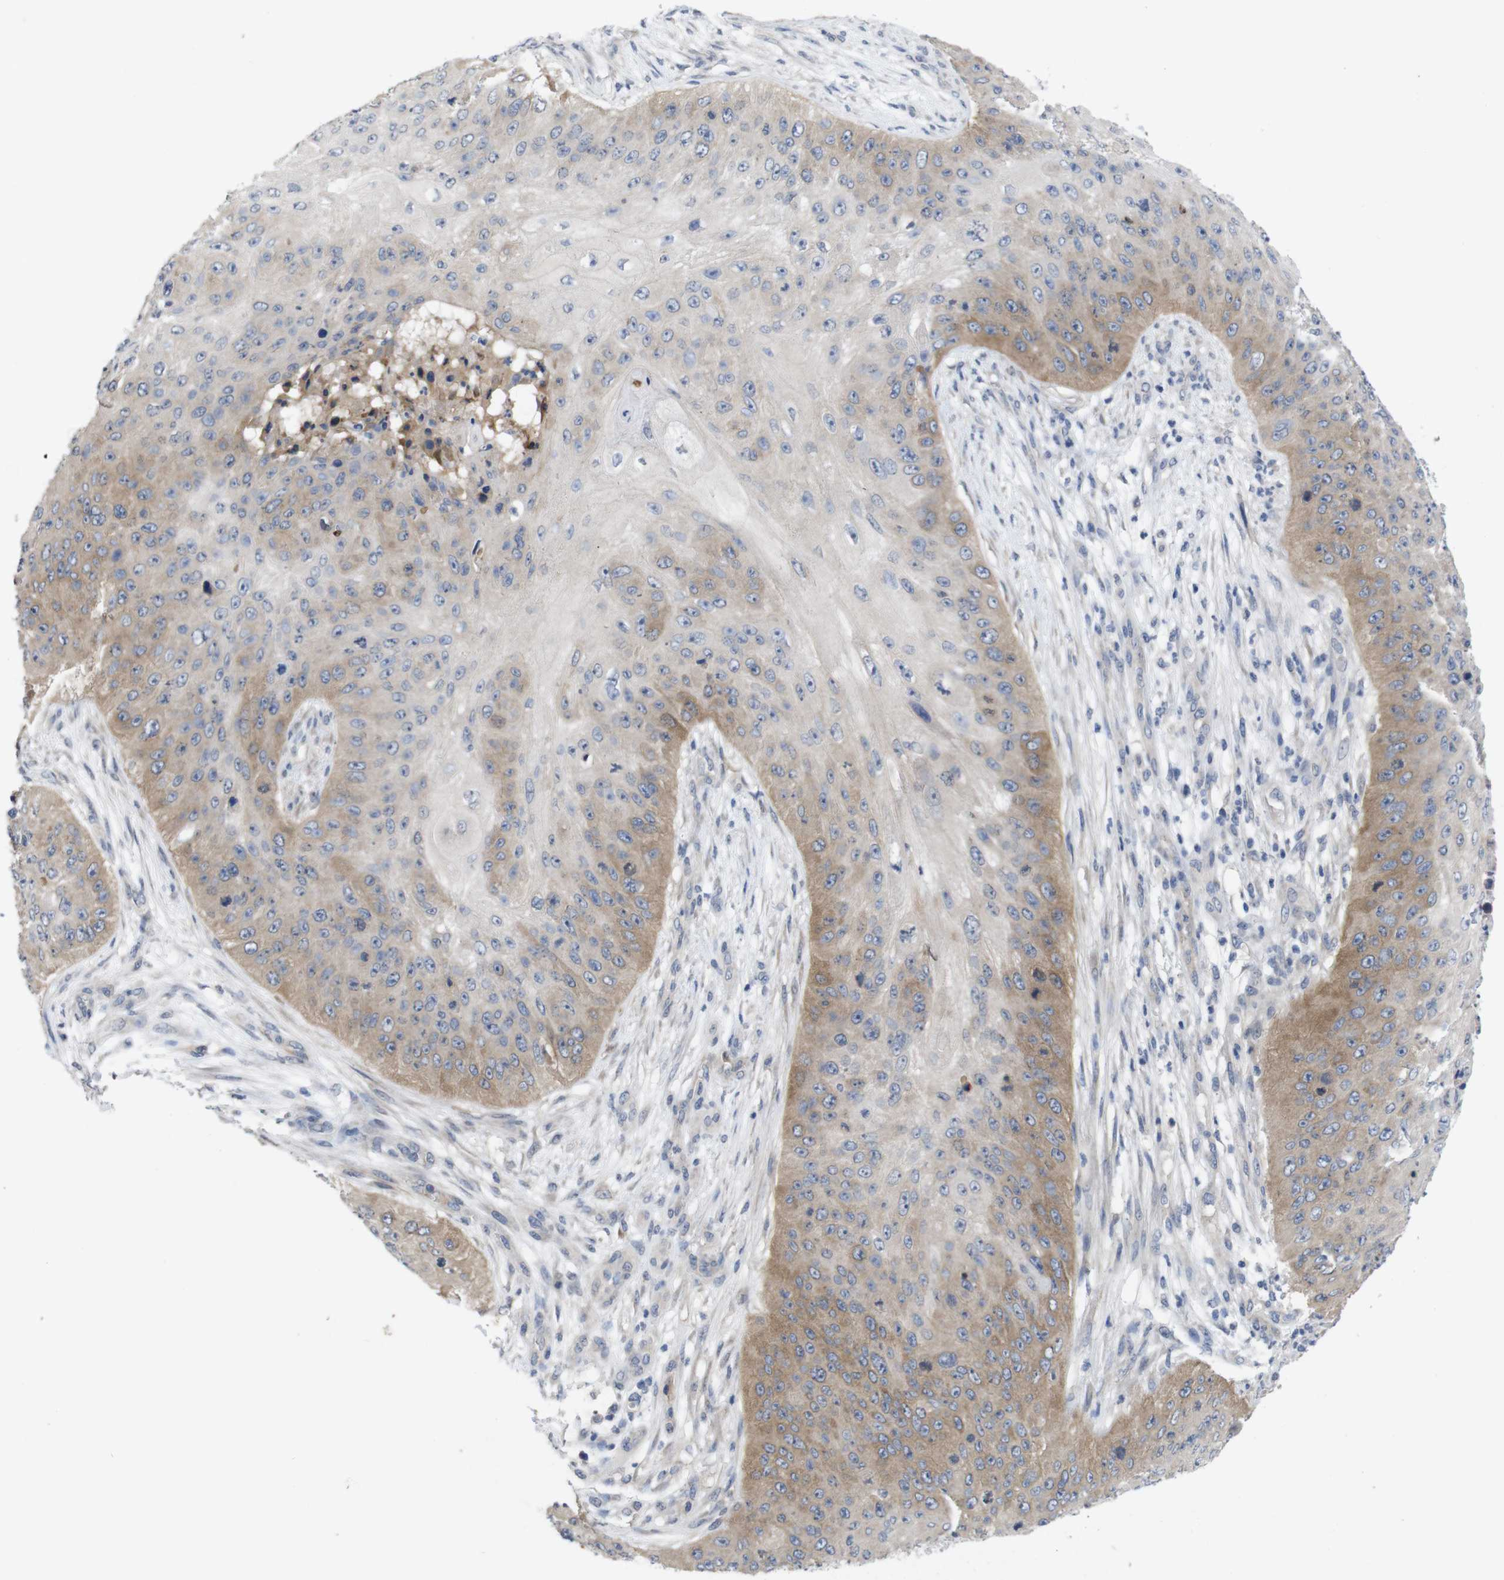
{"staining": {"intensity": "moderate", "quantity": "25%-75%", "location": "cytoplasmic/membranous"}, "tissue": "skin cancer", "cell_type": "Tumor cells", "image_type": "cancer", "snomed": [{"axis": "morphology", "description": "Squamous cell carcinoma, NOS"}, {"axis": "topography", "description": "Skin"}], "caption": "Tumor cells display medium levels of moderate cytoplasmic/membranous staining in about 25%-75% of cells in skin cancer (squamous cell carcinoma).", "gene": "BCAR3", "patient": {"sex": "female", "age": 80}}